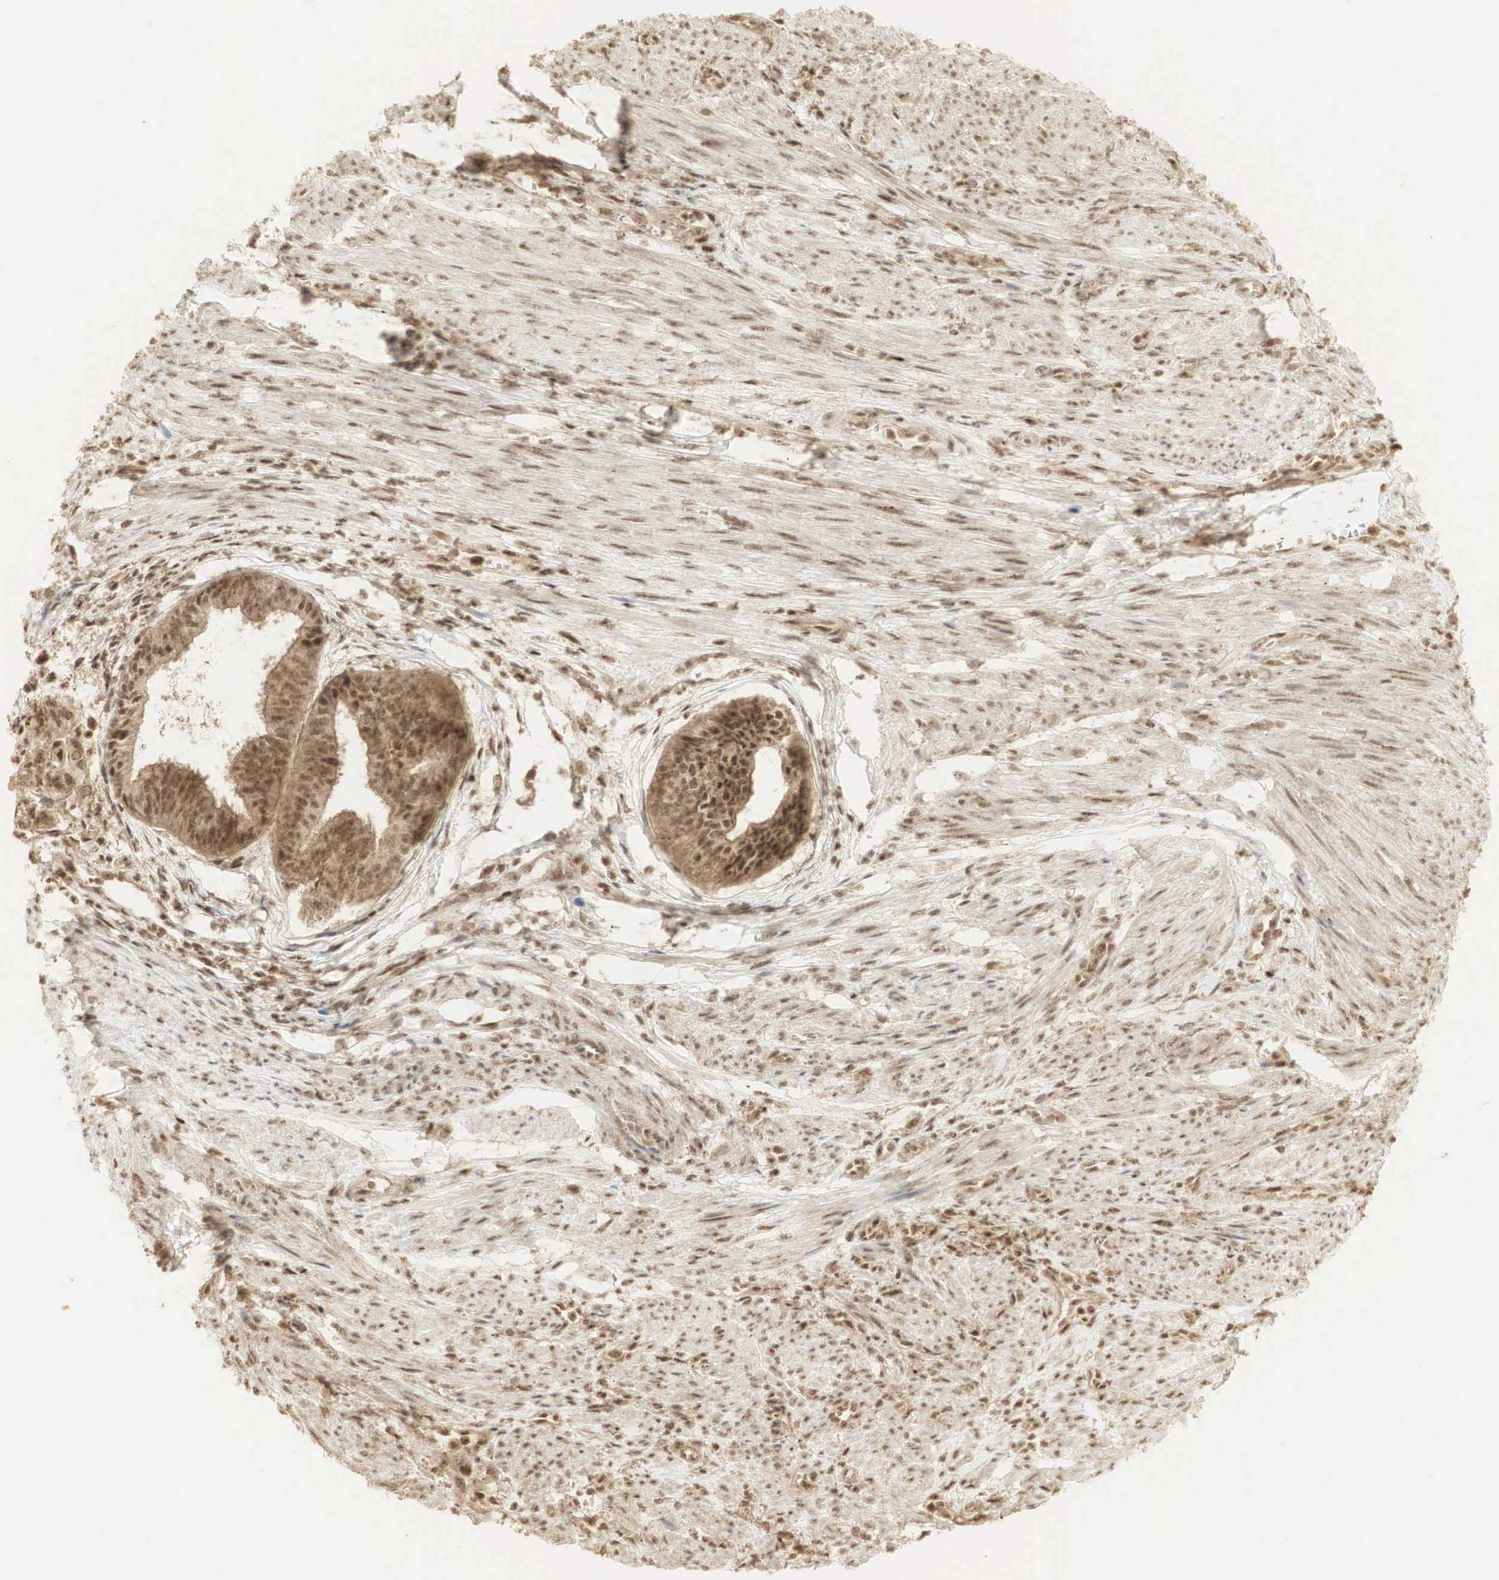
{"staining": {"intensity": "strong", "quantity": ">75%", "location": "cytoplasmic/membranous,nuclear"}, "tissue": "endometrial cancer", "cell_type": "Tumor cells", "image_type": "cancer", "snomed": [{"axis": "morphology", "description": "Adenocarcinoma, NOS"}, {"axis": "topography", "description": "Endometrium"}], "caption": "Protein analysis of endometrial cancer tissue demonstrates strong cytoplasmic/membranous and nuclear staining in about >75% of tumor cells. The staining is performed using DAB brown chromogen to label protein expression. The nuclei are counter-stained blue using hematoxylin.", "gene": "RNF113A", "patient": {"sex": "female", "age": 75}}